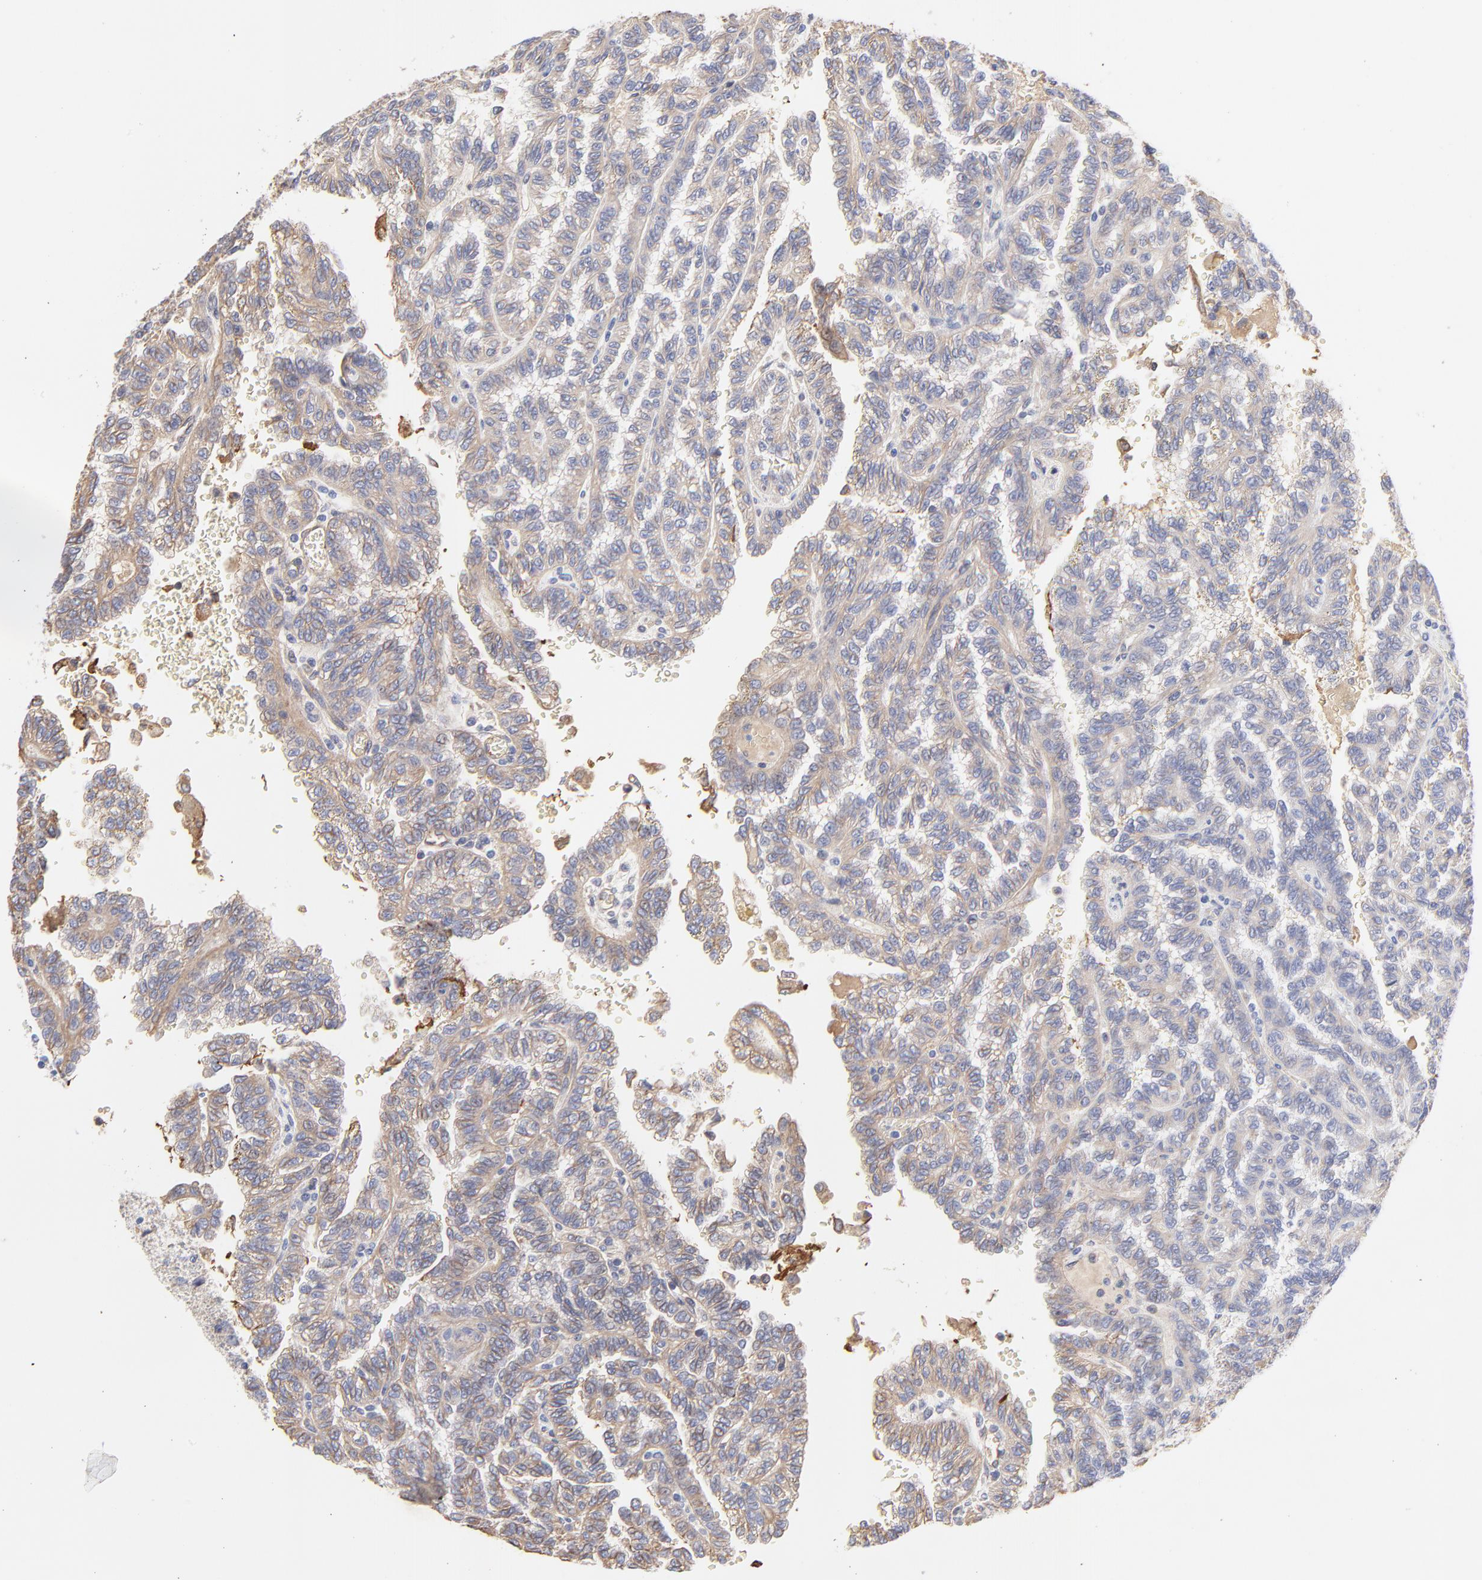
{"staining": {"intensity": "weak", "quantity": ">75%", "location": "cytoplasmic/membranous"}, "tissue": "renal cancer", "cell_type": "Tumor cells", "image_type": "cancer", "snomed": [{"axis": "morphology", "description": "Inflammation, NOS"}, {"axis": "morphology", "description": "Adenocarcinoma, NOS"}, {"axis": "topography", "description": "Kidney"}], "caption": "Renal cancer was stained to show a protein in brown. There is low levels of weak cytoplasmic/membranous expression in about >75% of tumor cells. The staining is performed using DAB brown chromogen to label protein expression. The nuclei are counter-stained blue using hematoxylin.", "gene": "LRCH2", "patient": {"sex": "male", "age": 68}}